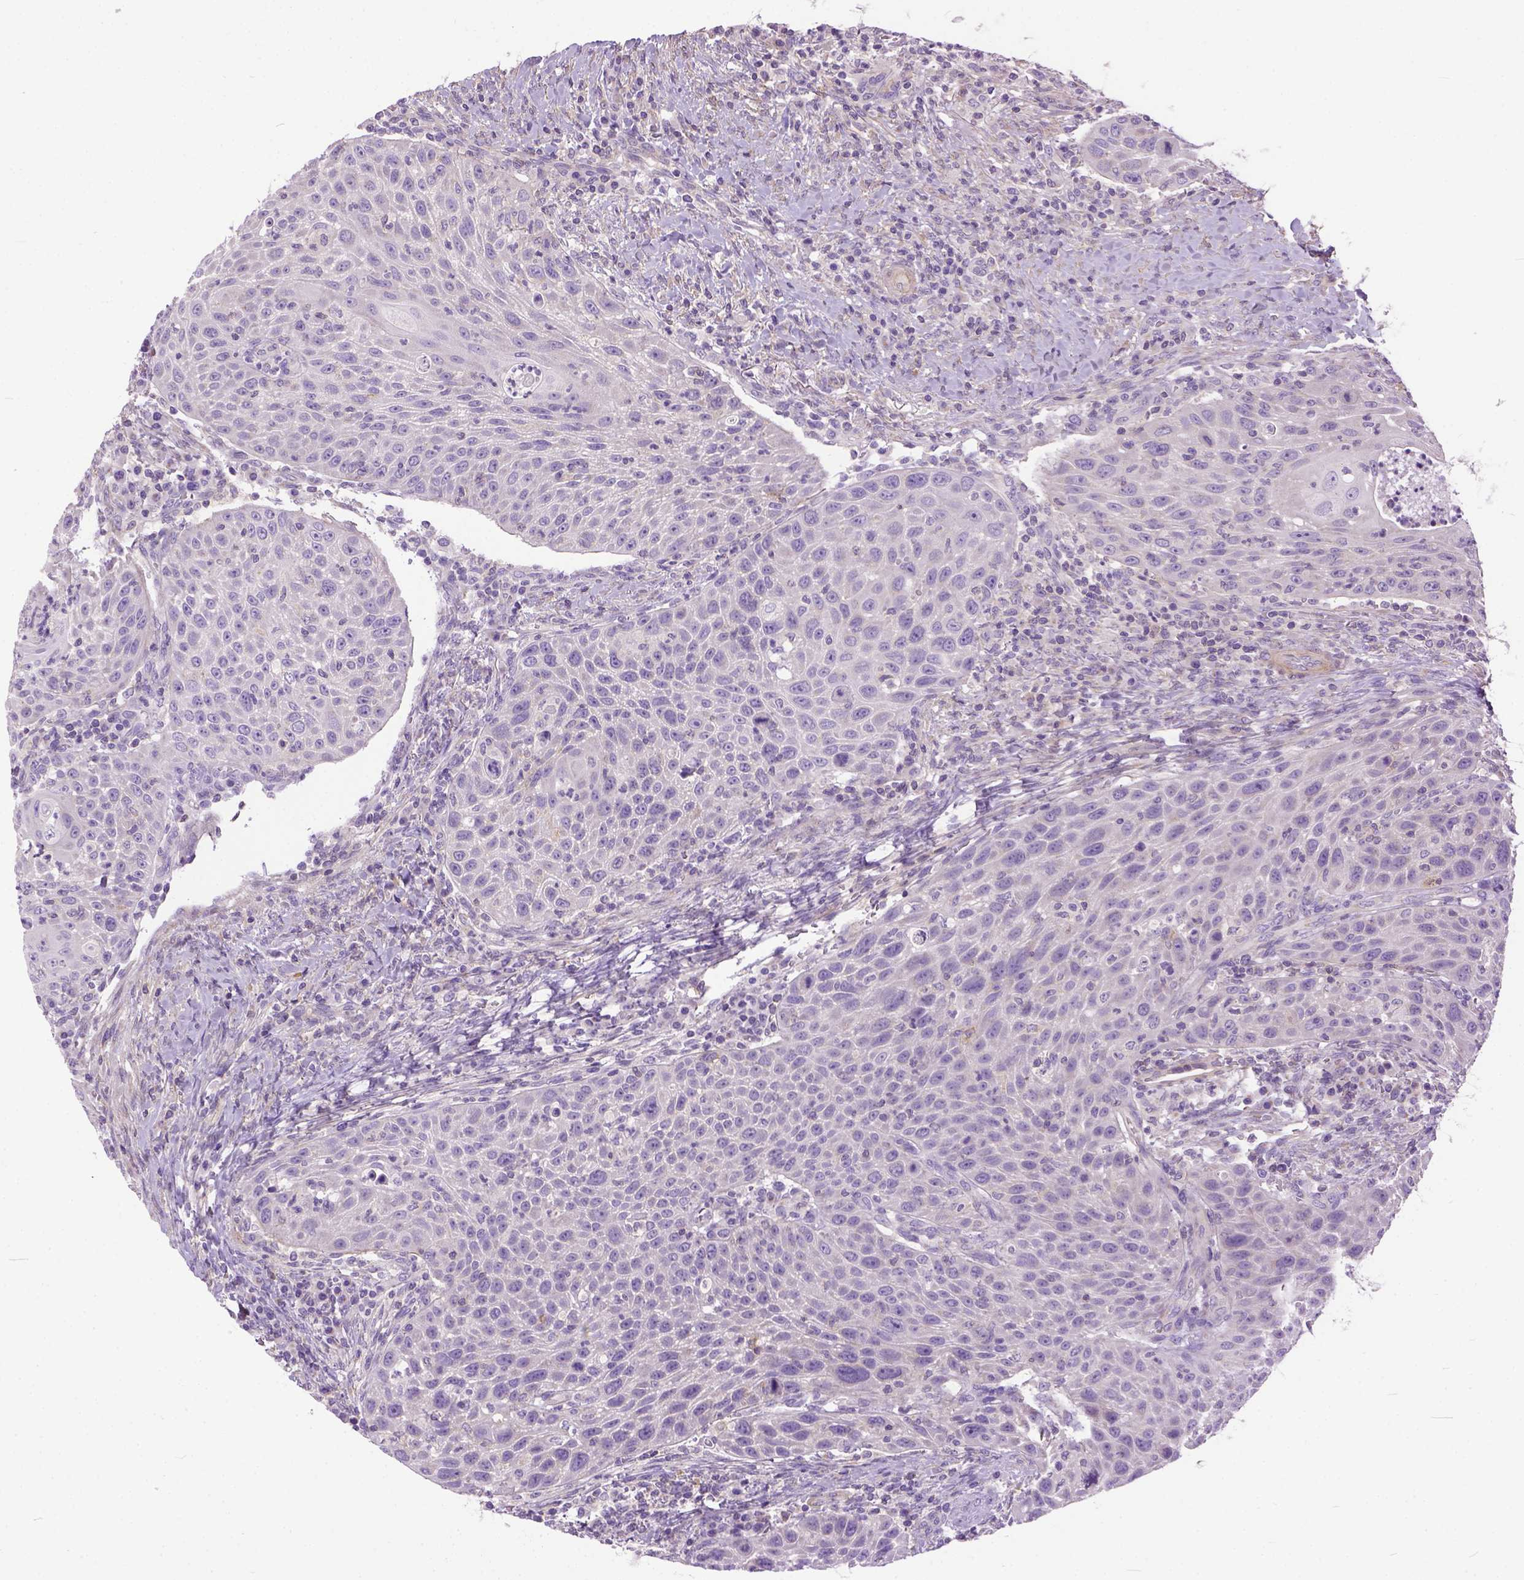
{"staining": {"intensity": "negative", "quantity": "none", "location": "none"}, "tissue": "head and neck cancer", "cell_type": "Tumor cells", "image_type": "cancer", "snomed": [{"axis": "morphology", "description": "Squamous cell carcinoma, NOS"}, {"axis": "topography", "description": "Head-Neck"}], "caption": "Immunohistochemical staining of squamous cell carcinoma (head and neck) demonstrates no significant expression in tumor cells.", "gene": "BANF2", "patient": {"sex": "male", "age": 69}}